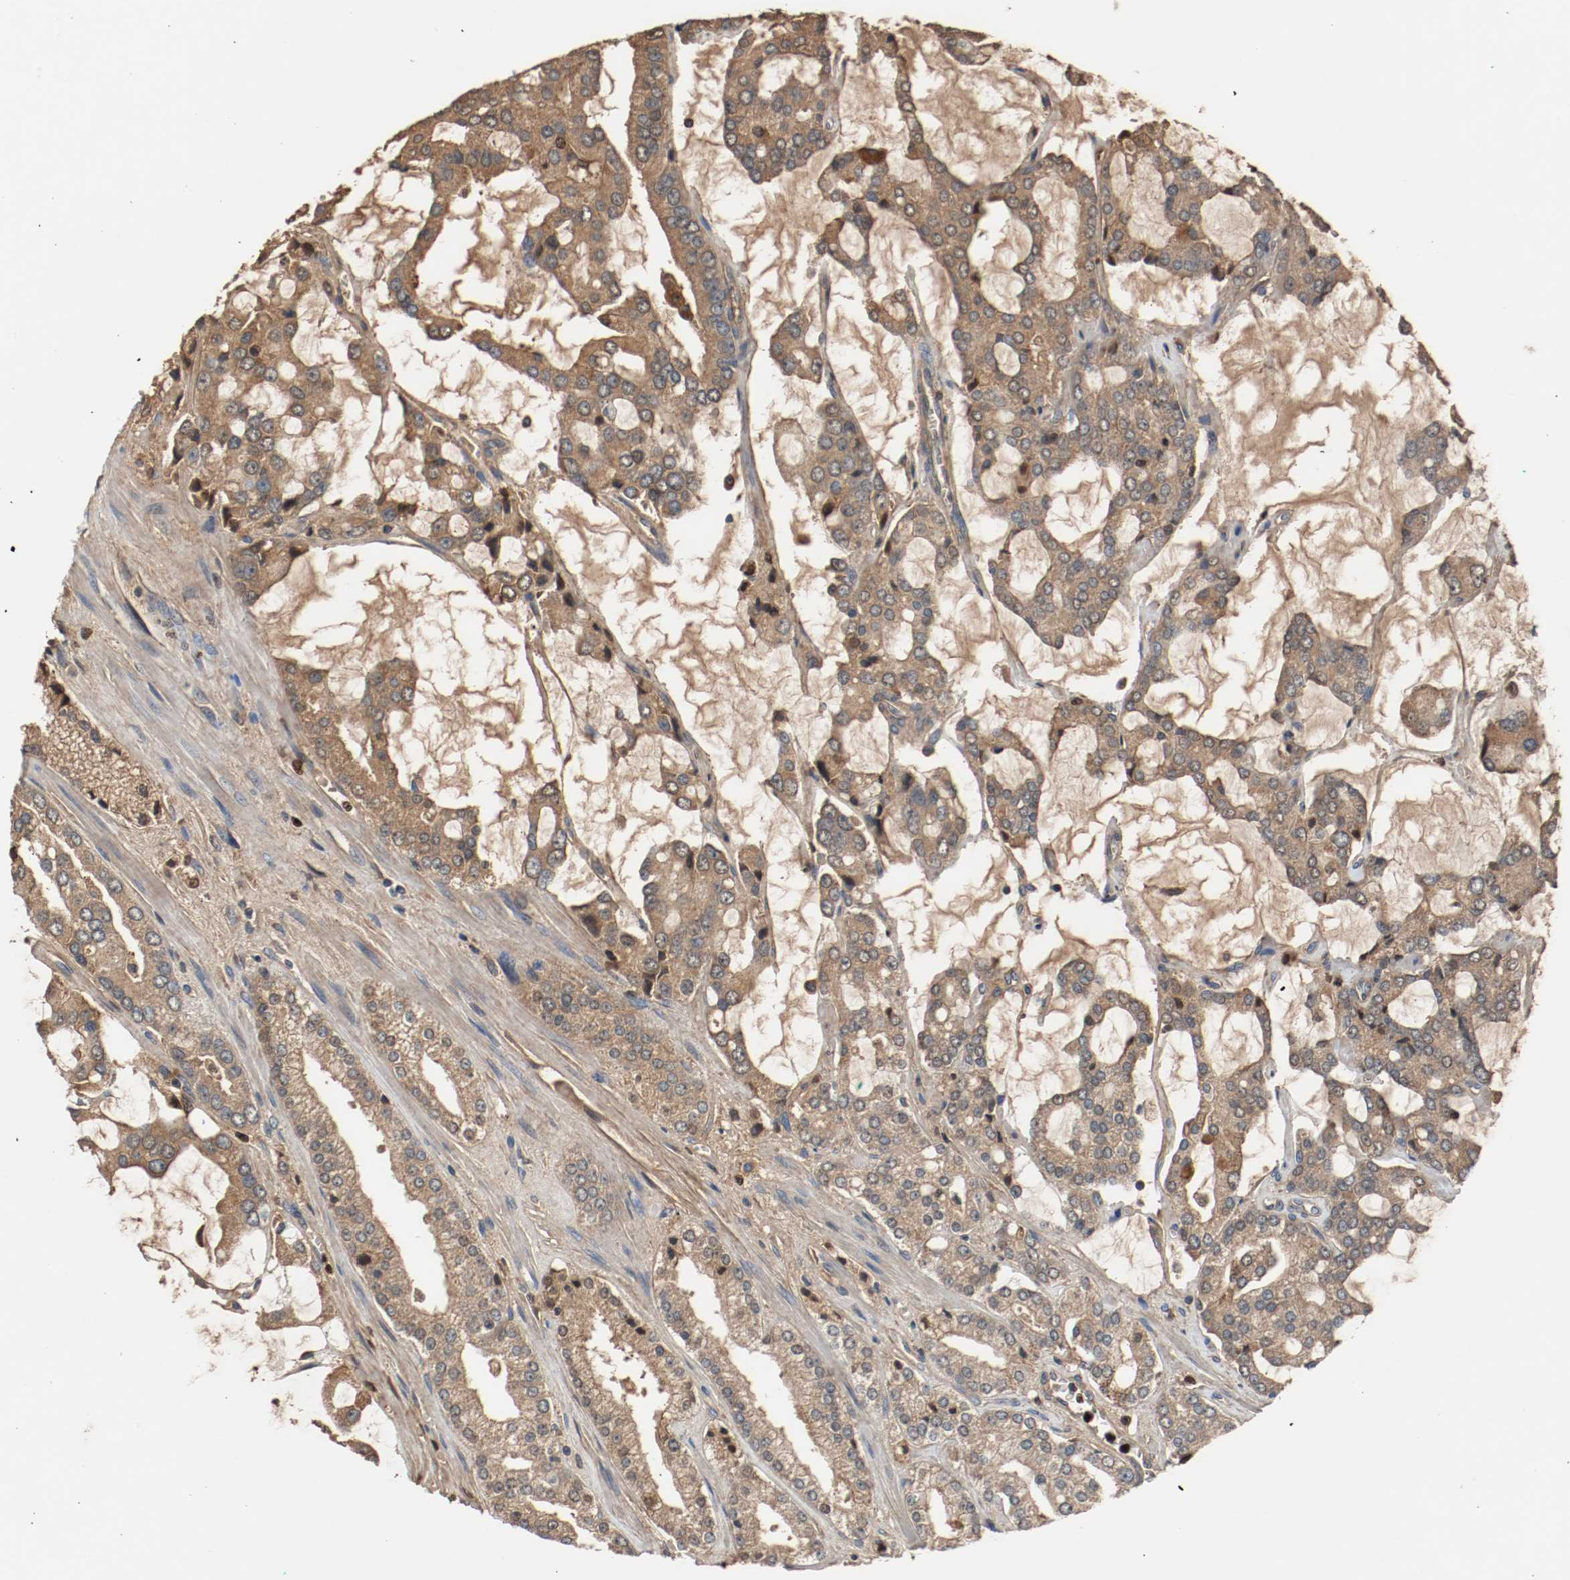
{"staining": {"intensity": "moderate", "quantity": ">75%", "location": "cytoplasmic/membranous"}, "tissue": "prostate cancer", "cell_type": "Tumor cells", "image_type": "cancer", "snomed": [{"axis": "morphology", "description": "Adenocarcinoma, High grade"}, {"axis": "topography", "description": "Prostate"}], "caption": "IHC histopathology image of human prostate cancer (adenocarcinoma (high-grade)) stained for a protein (brown), which displays medium levels of moderate cytoplasmic/membranous staining in approximately >75% of tumor cells.", "gene": "BLK", "patient": {"sex": "male", "age": 67}}